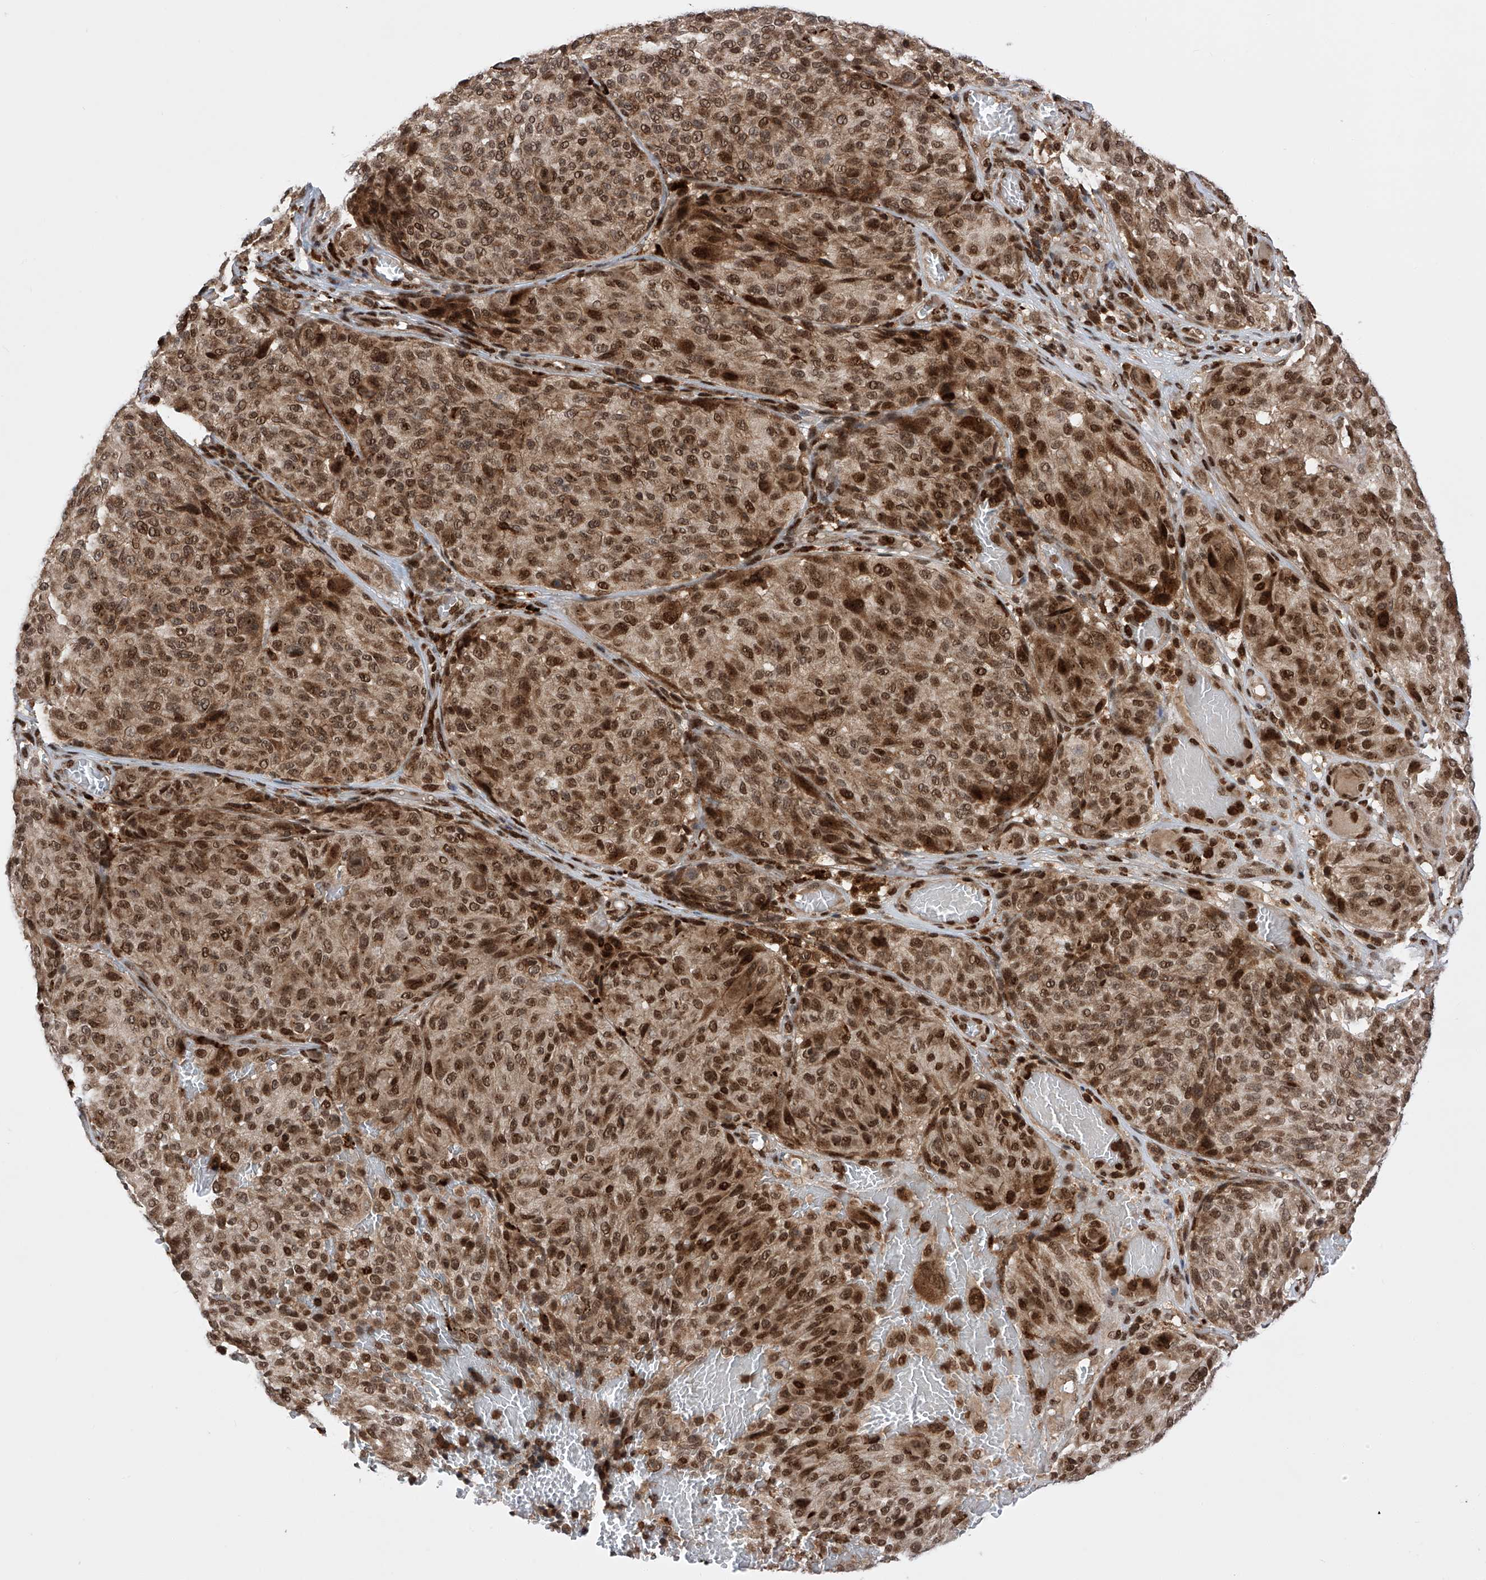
{"staining": {"intensity": "strong", "quantity": ">75%", "location": "nuclear"}, "tissue": "melanoma", "cell_type": "Tumor cells", "image_type": "cancer", "snomed": [{"axis": "morphology", "description": "Malignant melanoma, NOS"}, {"axis": "topography", "description": "Skin"}], "caption": "Immunohistochemistry (IHC) photomicrograph of human melanoma stained for a protein (brown), which displays high levels of strong nuclear staining in about >75% of tumor cells.", "gene": "ZNF280D", "patient": {"sex": "male", "age": 83}}